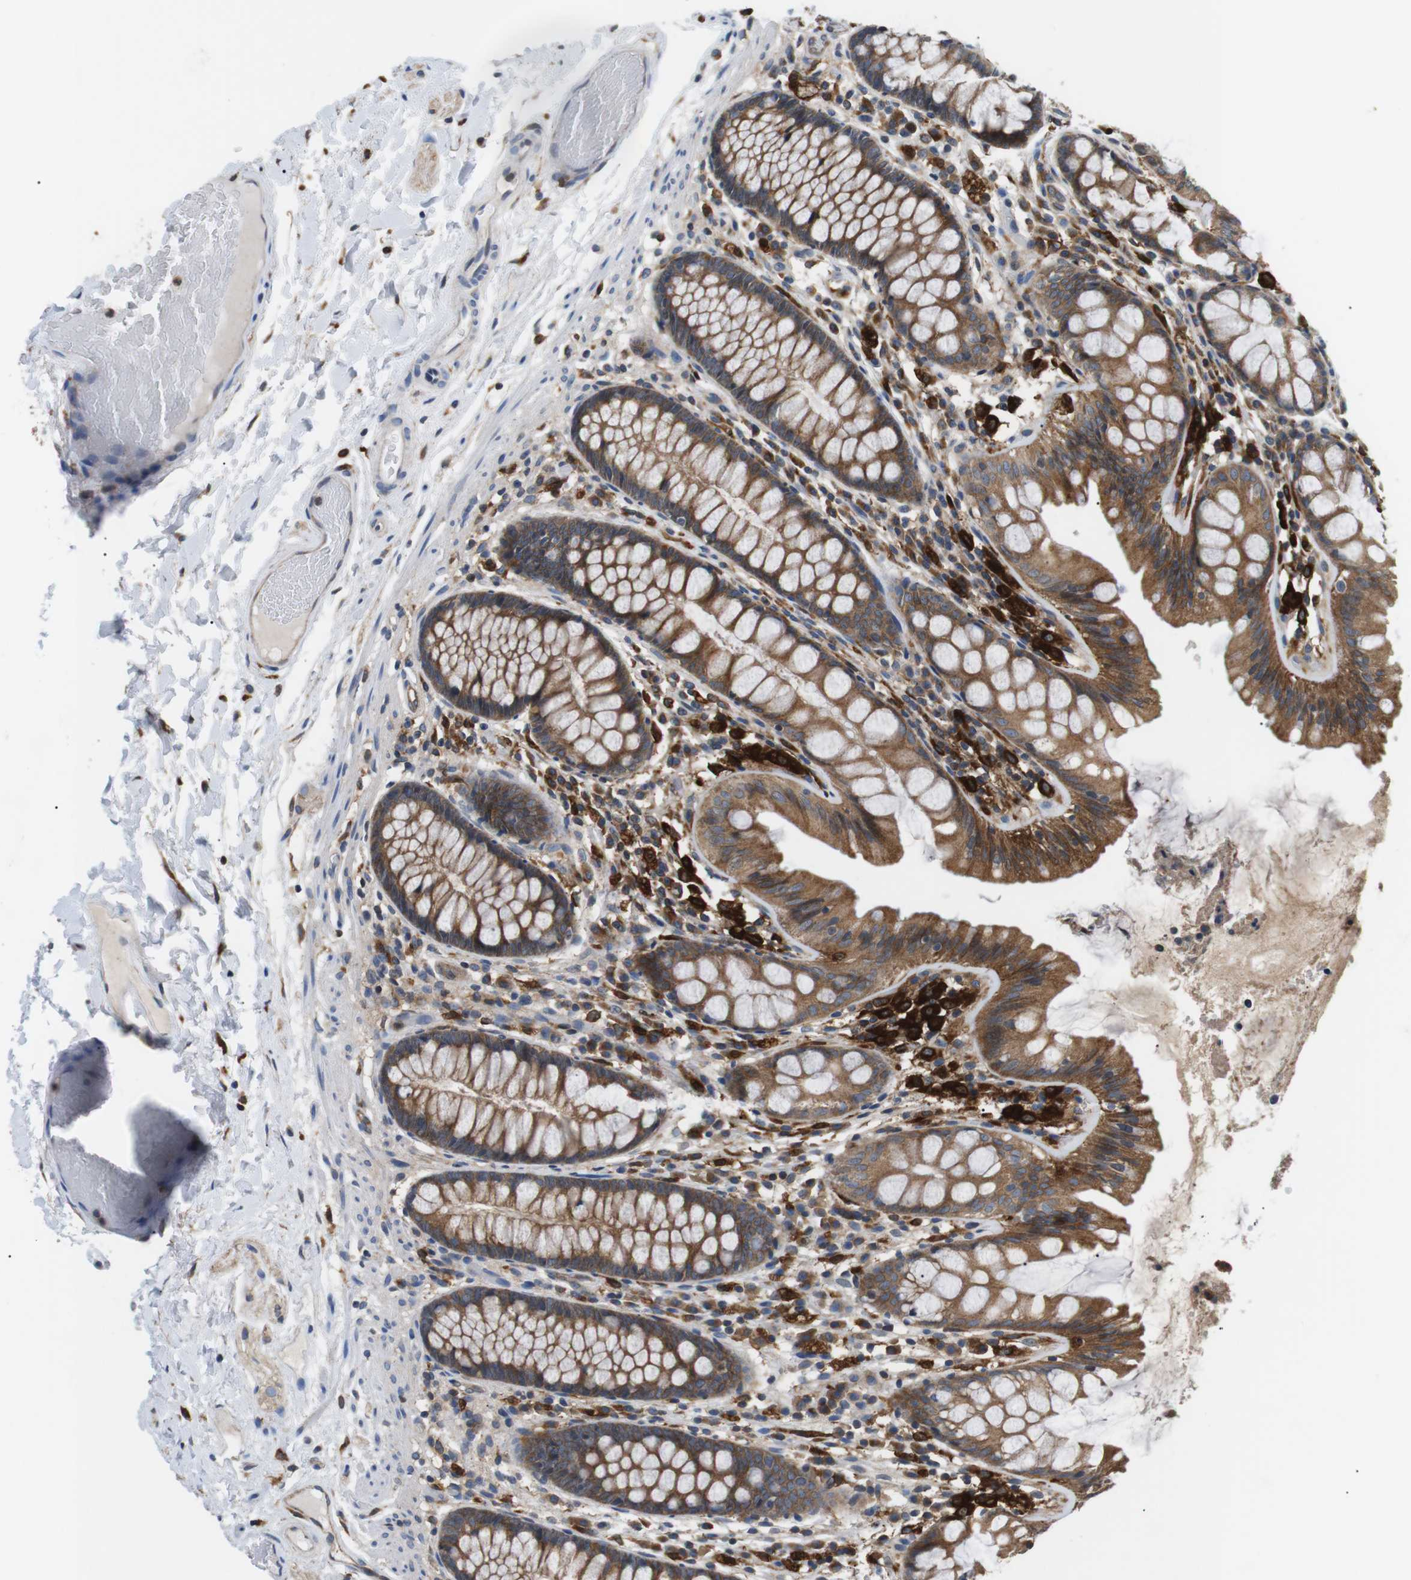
{"staining": {"intensity": "weak", "quantity": "25%-75%", "location": "cytoplasmic/membranous"}, "tissue": "colon", "cell_type": "Endothelial cells", "image_type": "normal", "snomed": [{"axis": "morphology", "description": "Normal tissue, NOS"}, {"axis": "topography", "description": "Colon"}], "caption": "Brown immunohistochemical staining in unremarkable colon displays weak cytoplasmic/membranous expression in approximately 25%-75% of endothelial cells.", "gene": "RAB9A", "patient": {"sex": "female", "age": 56}}